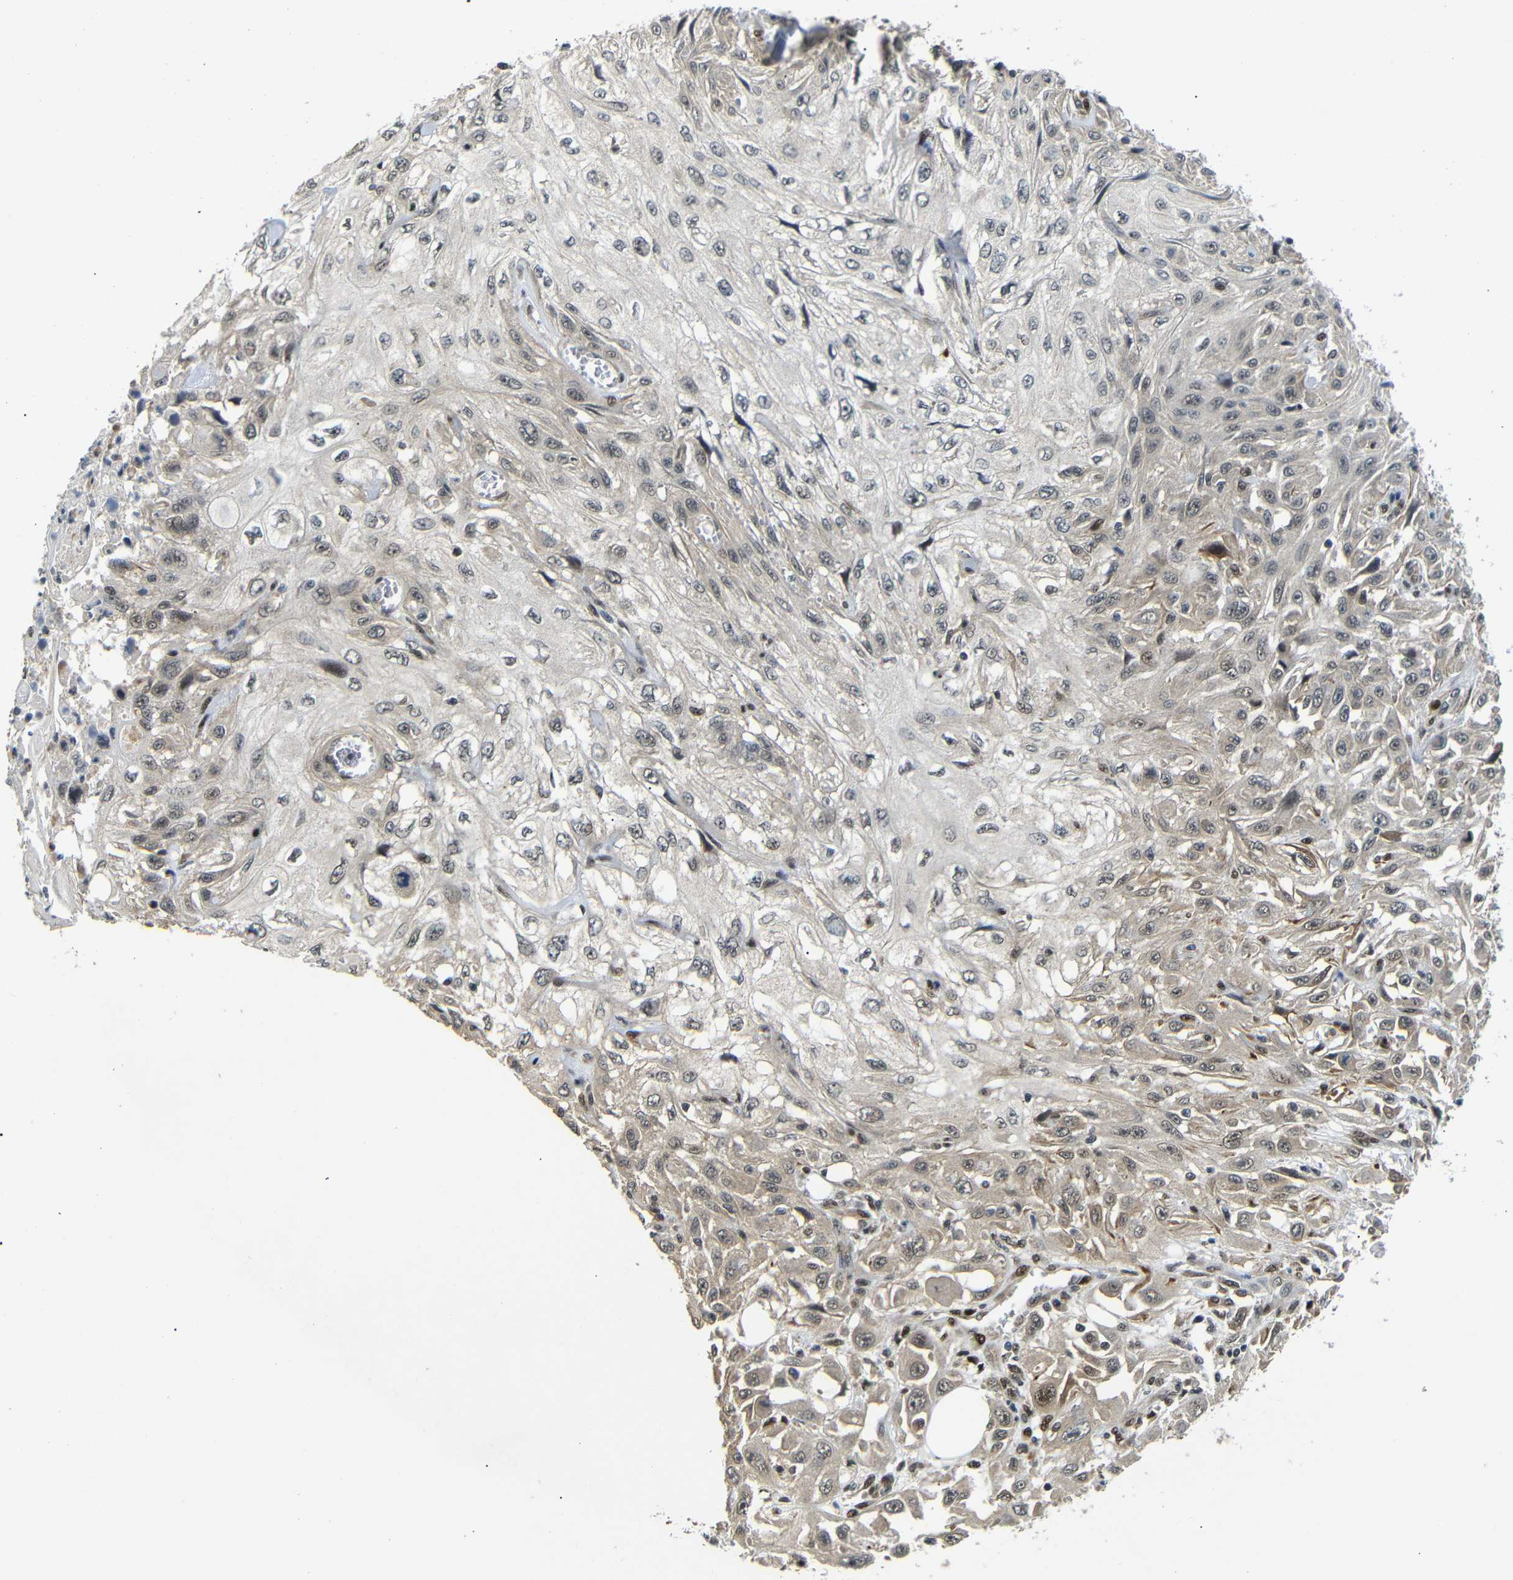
{"staining": {"intensity": "moderate", "quantity": "25%-75%", "location": "cytoplasmic/membranous,nuclear"}, "tissue": "skin cancer", "cell_type": "Tumor cells", "image_type": "cancer", "snomed": [{"axis": "morphology", "description": "Squamous cell carcinoma, NOS"}, {"axis": "topography", "description": "Skin"}], "caption": "Human skin cancer (squamous cell carcinoma) stained with a protein marker displays moderate staining in tumor cells.", "gene": "TBX2", "patient": {"sex": "male", "age": 75}}